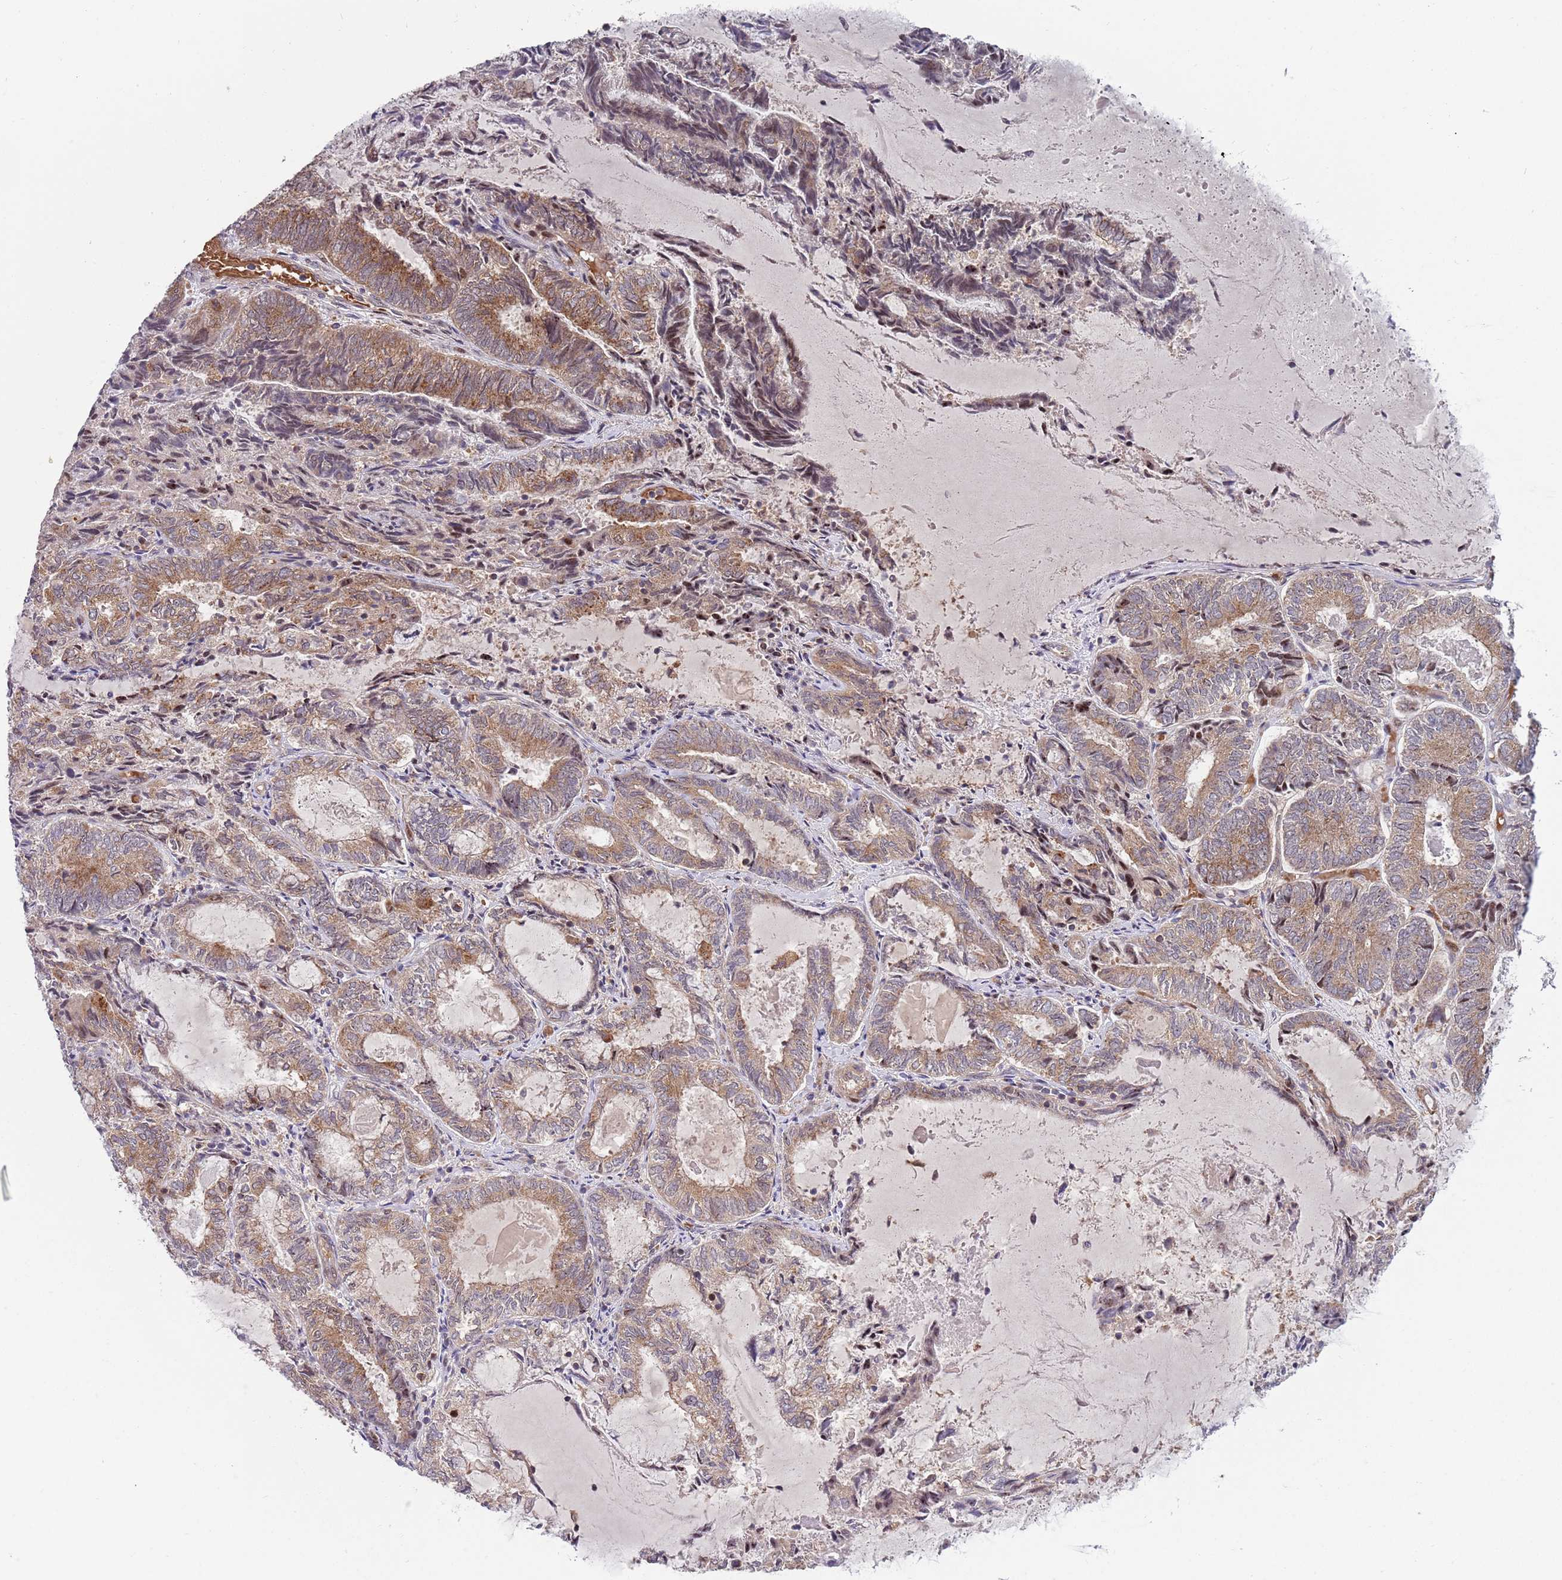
{"staining": {"intensity": "moderate", "quantity": "25%-75%", "location": "cytoplasmic/membranous"}, "tissue": "endometrial cancer", "cell_type": "Tumor cells", "image_type": "cancer", "snomed": [{"axis": "morphology", "description": "Adenocarcinoma, NOS"}, {"axis": "topography", "description": "Endometrium"}], "caption": "A high-resolution histopathology image shows immunohistochemistry (IHC) staining of endometrial cancer, which exhibits moderate cytoplasmic/membranous expression in approximately 25%-75% of tumor cells.", "gene": "GGA1", "patient": {"sex": "female", "age": 80}}